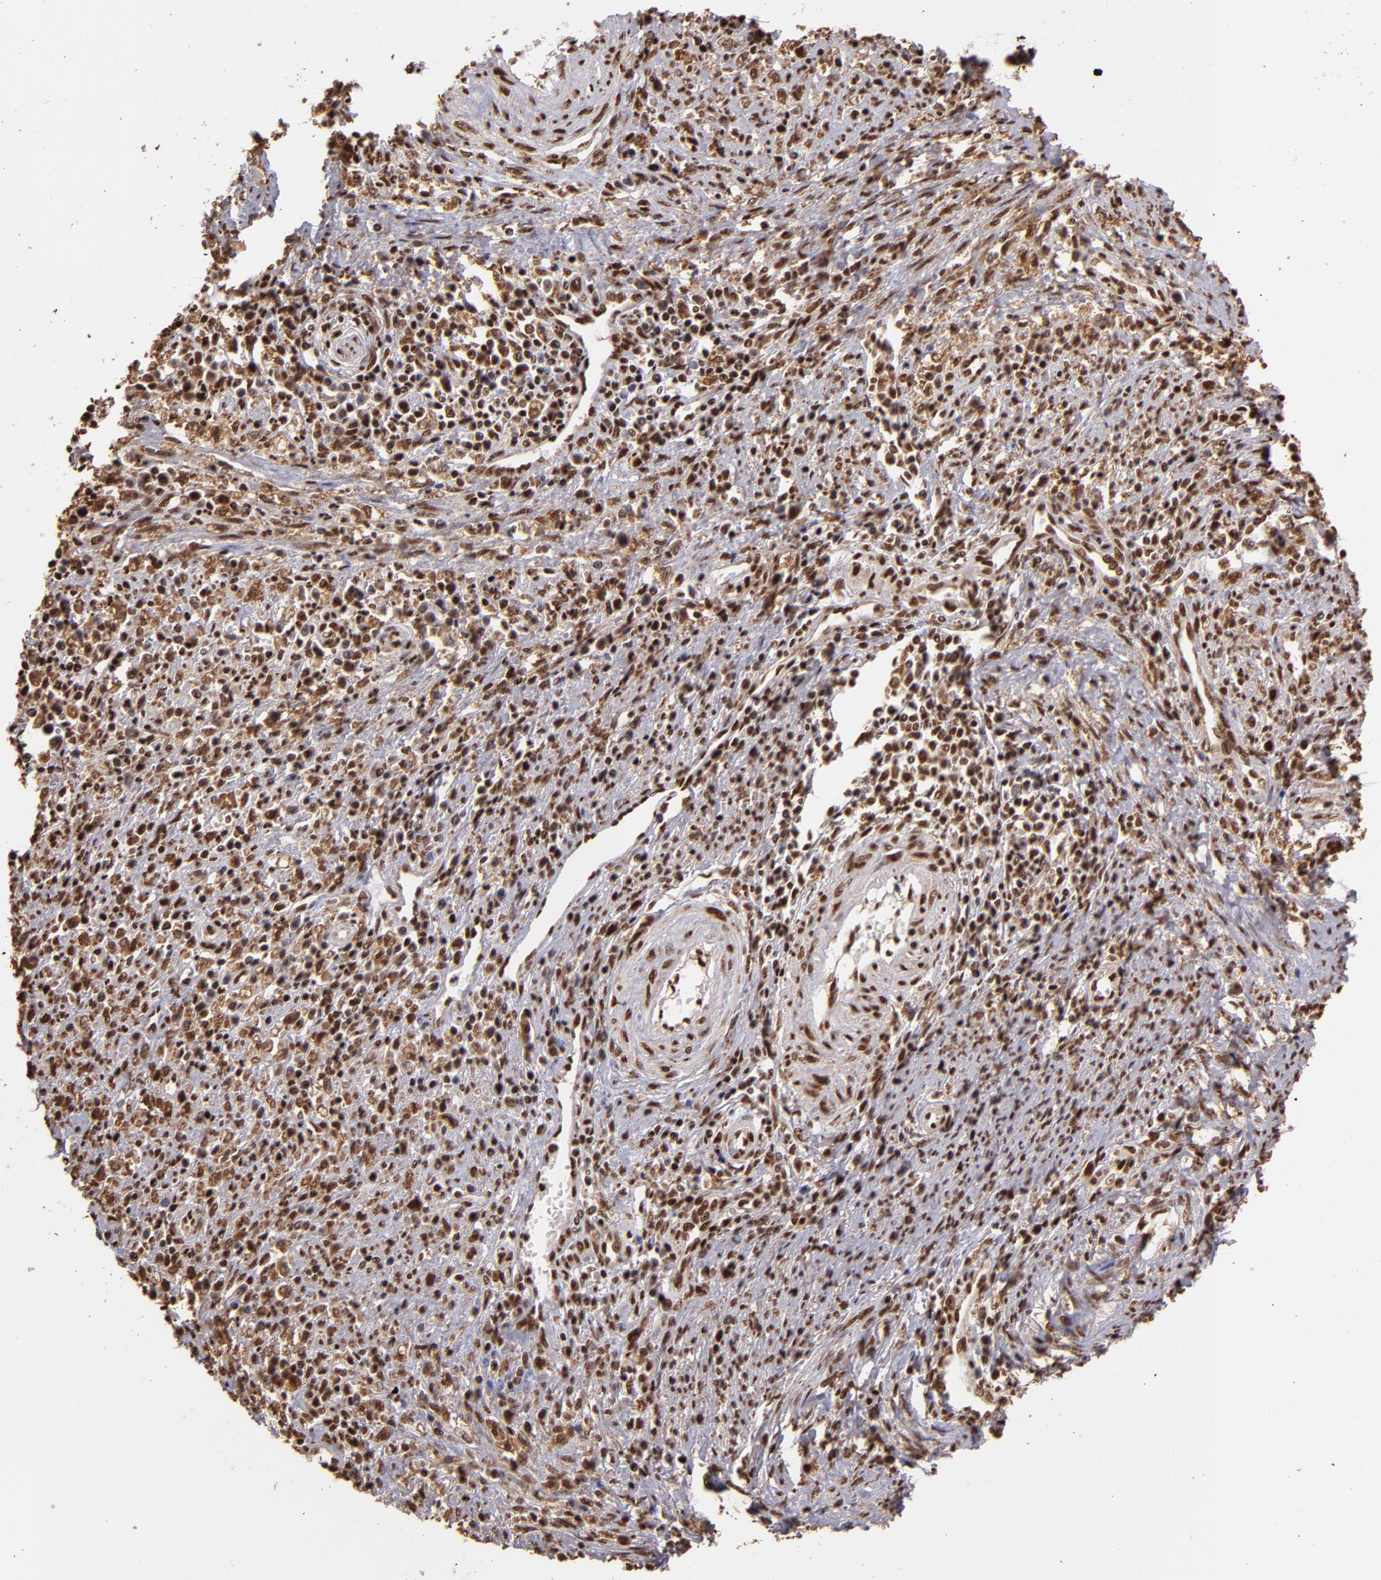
{"staining": {"intensity": "strong", "quantity": ">75%", "location": "cytoplasmic/membranous,nuclear"}, "tissue": "cervical cancer", "cell_type": "Tumor cells", "image_type": "cancer", "snomed": [{"axis": "morphology", "description": "Adenocarcinoma, NOS"}, {"axis": "topography", "description": "Cervix"}], "caption": "Immunohistochemistry (IHC) of cervical cancer (adenocarcinoma) reveals high levels of strong cytoplasmic/membranous and nuclear positivity in approximately >75% of tumor cells. The protein is shown in brown color, while the nuclei are stained blue.", "gene": "SP1", "patient": {"sex": "female", "age": 36}}